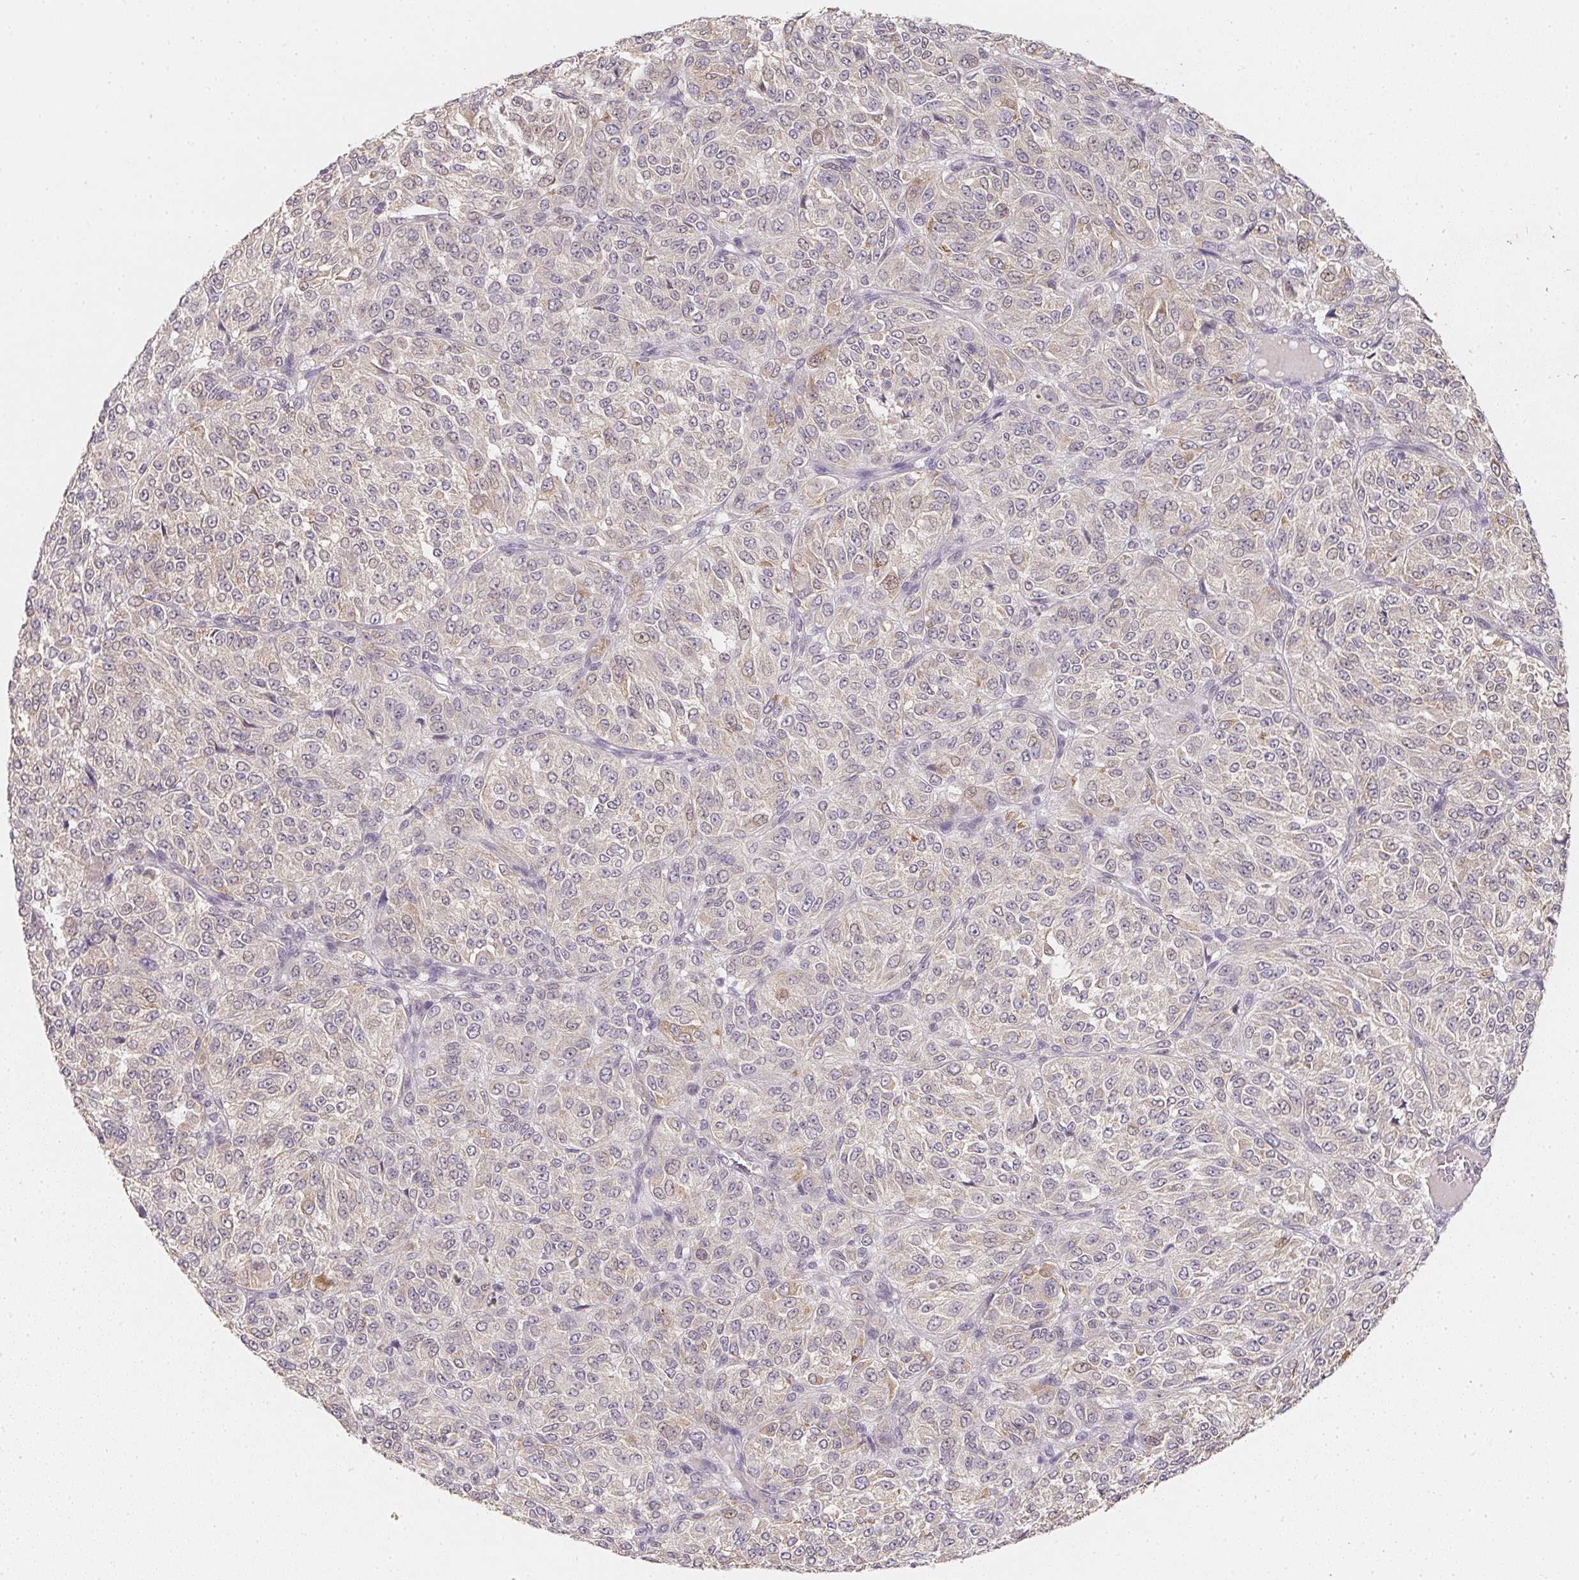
{"staining": {"intensity": "weak", "quantity": "<25%", "location": "cytoplasmic/membranous"}, "tissue": "melanoma", "cell_type": "Tumor cells", "image_type": "cancer", "snomed": [{"axis": "morphology", "description": "Malignant melanoma, Metastatic site"}, {"axis": "topography", "description": "Brain"}], "caption": "There is no significant positivity in tumor cells of melanoma.", "gene": "SOAT1", "patient": {"sex": "female", "age": 56}}